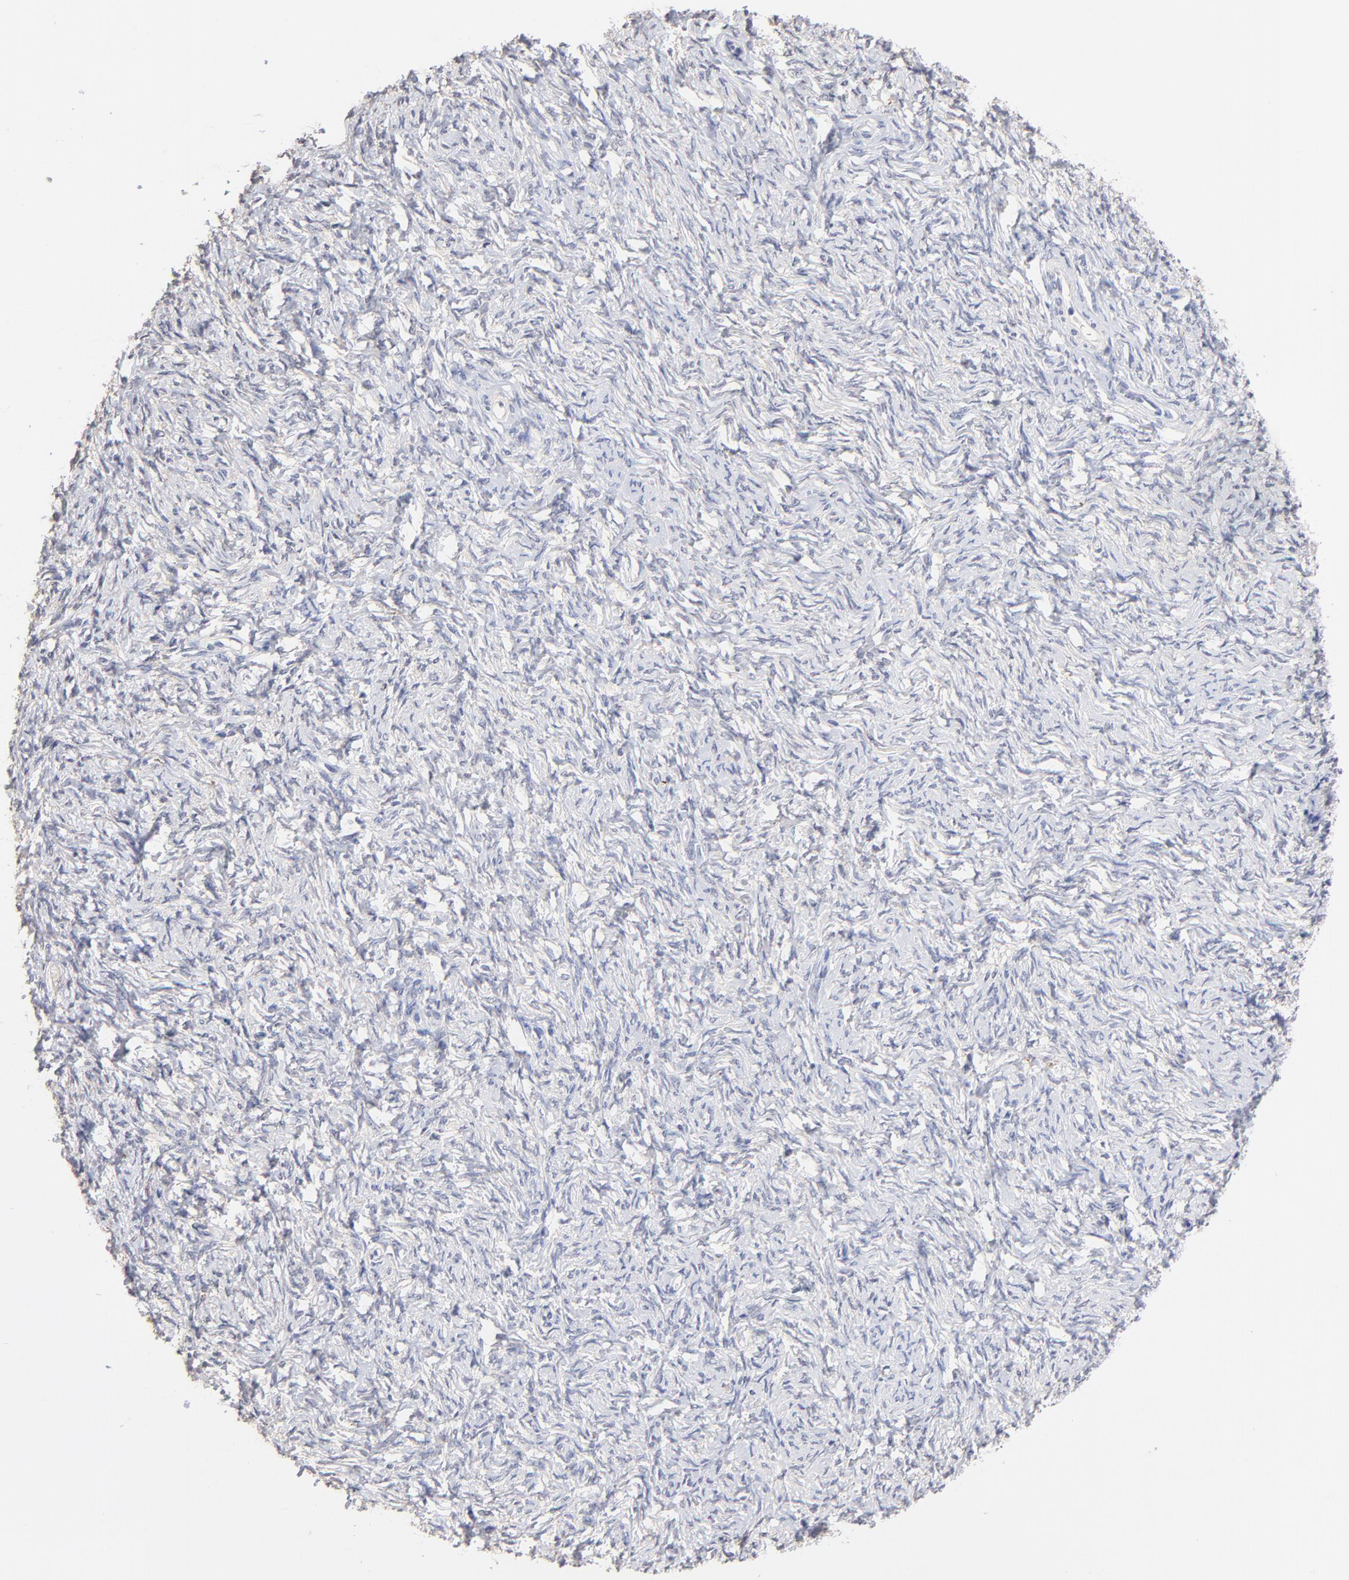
{"staining": {"intensity": "negative", "quantity": "none", "location": "none"}, "tissue": "ovarian cancer", "cell_type": "Tumor cells", "image_type": "cancer", "snomed": [{"axis": "morphology", "description": "Normal tissue, NOS"}, {"axis": "morphology", "description": "Cystadenocarcinoma, serous, NOS"}, {"axis": "topography", "description": "Ovary"}], "caption": "Tumor cells are negative for protein expression in human ovarian cancer.", "gene": "RIBC2", "patient": {"sex": "female", "age": 62}}